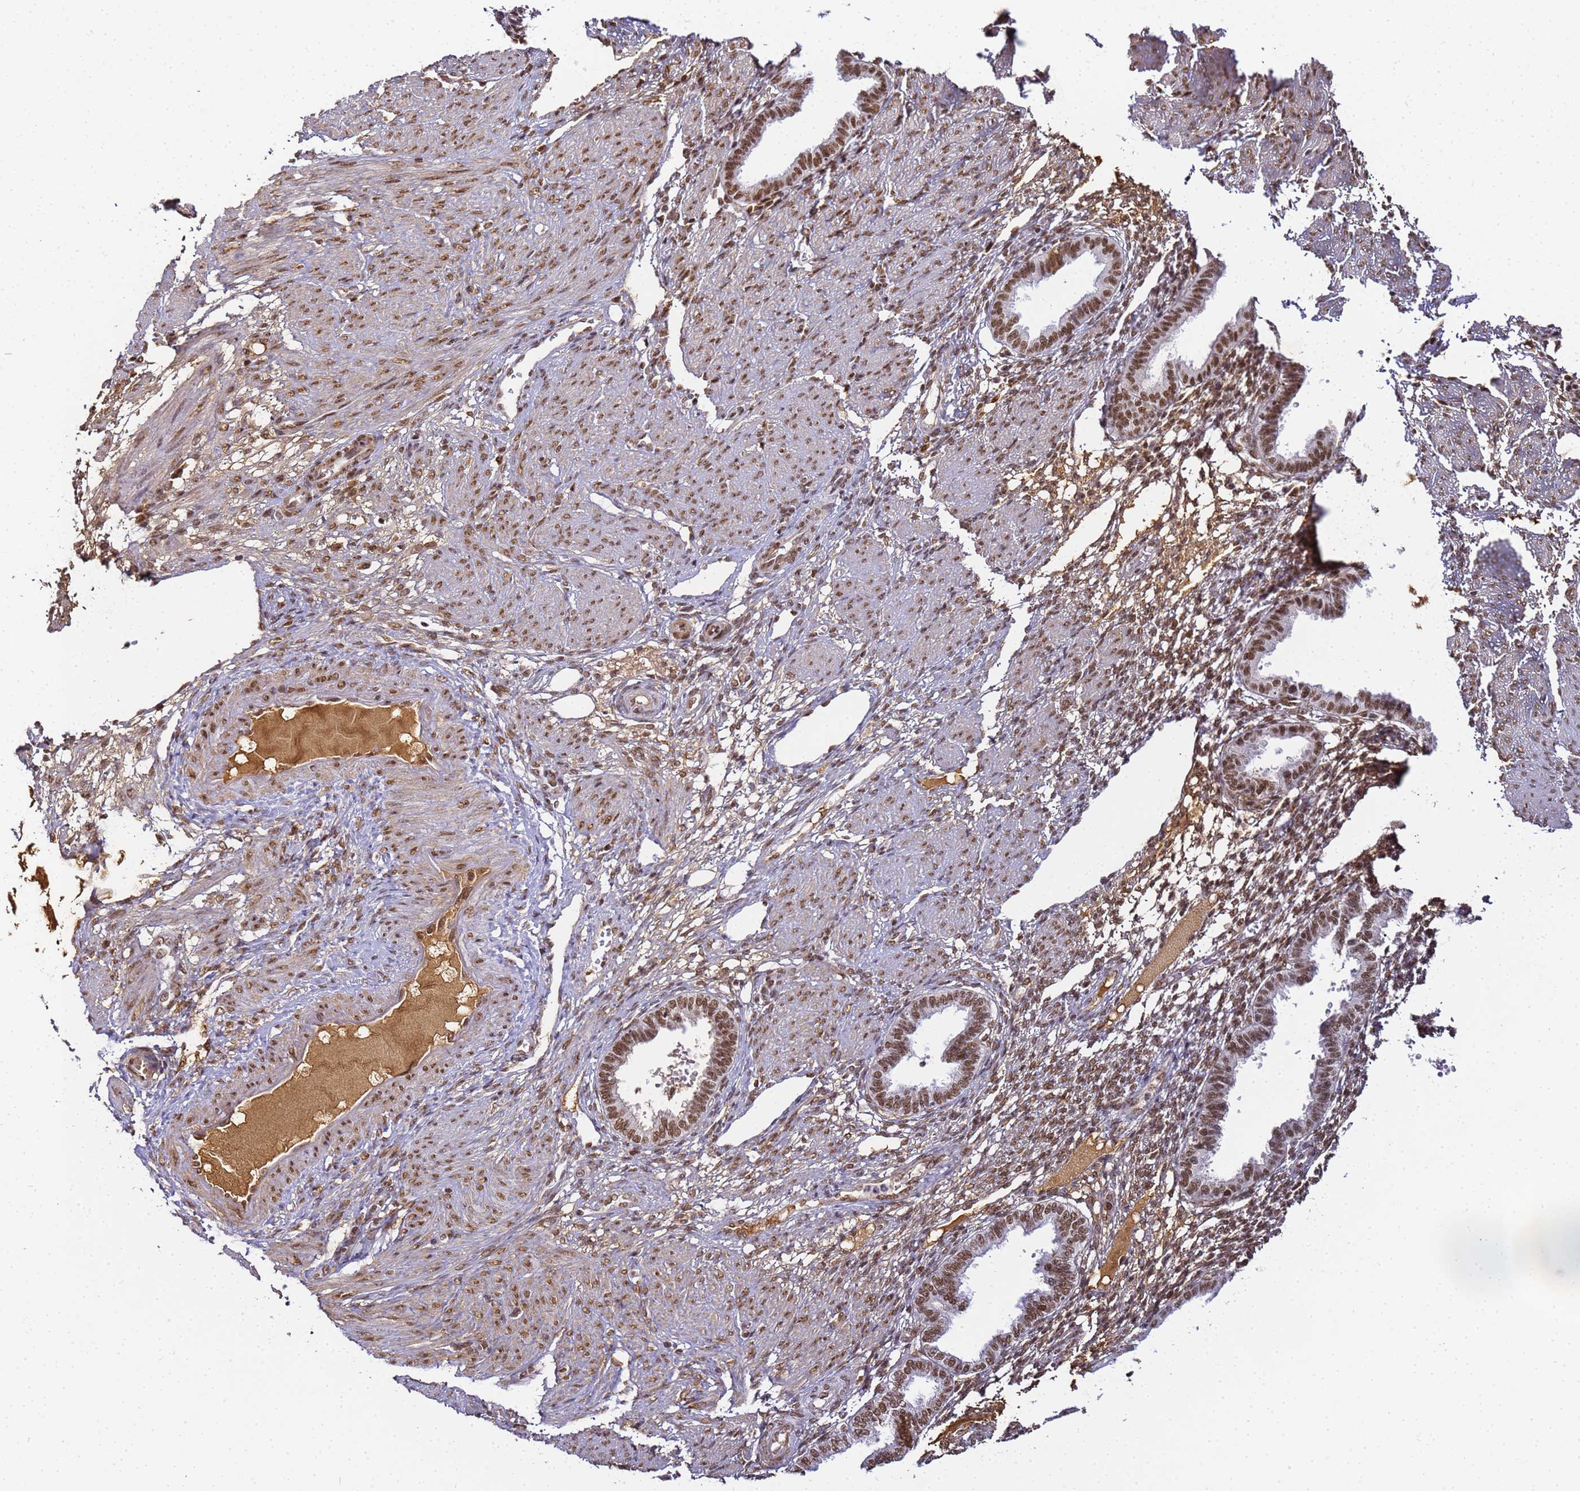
{"staining": {"intensity": "strong", "quantity": ">75%", "location": "cytoplasmic/membranous,nuclear"}, "tissue": "endometrium", "cell_type": "Cells in endometrial stroma", "image_type": "normal", "snomed": [{"axis": "morphology", "description": "Normal tissue, NOS"}, {"axis": "topography", "description": "Endometrium"}], "caption": "Strong cytoplasmic/membranous,nuclear staining is present in approximately >75% of cells in endometrial stroma in normal endometrium.", "gene": "RBM12", "patient": {"sex": "female", "age": 33}}